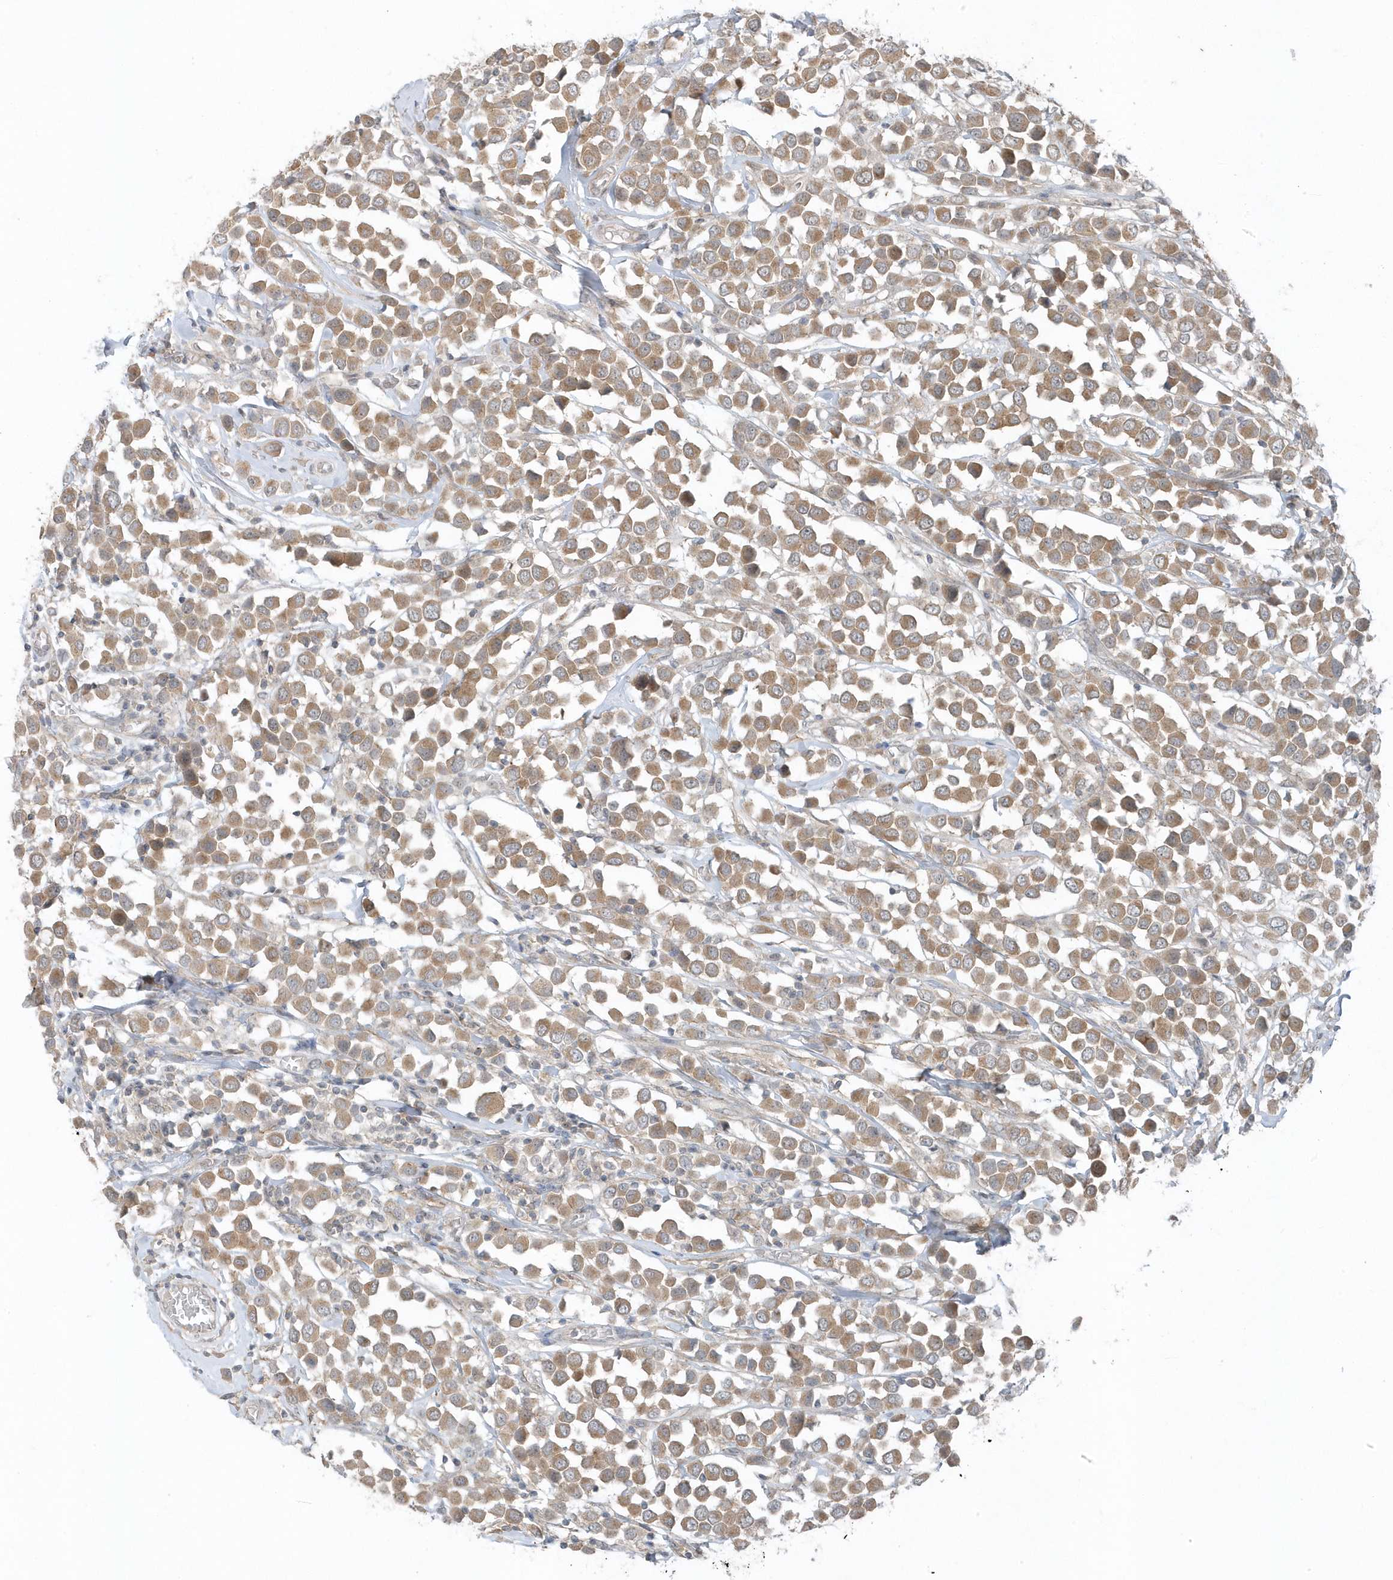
{"staining": {"intensity": "moderate", "quantity": ">75%", "location": "cytoplasmic/membranous"}, "tissue": "breast cancer", "cell_type": "Tumor cells", "image_type": "cancer", "snomed": [{"axis": "morphology", "description": "Duct carcinoma"}, {"axis": "topography", "description": "Breast"}], "caption": "This is an image of immunohistochemistry staining of breast cancer, which shows moderate expression in the cytoplasmic/membranous of tumor cells.", "gene": "PARD3B", "patient": {"sex": "female", "age": 61}}